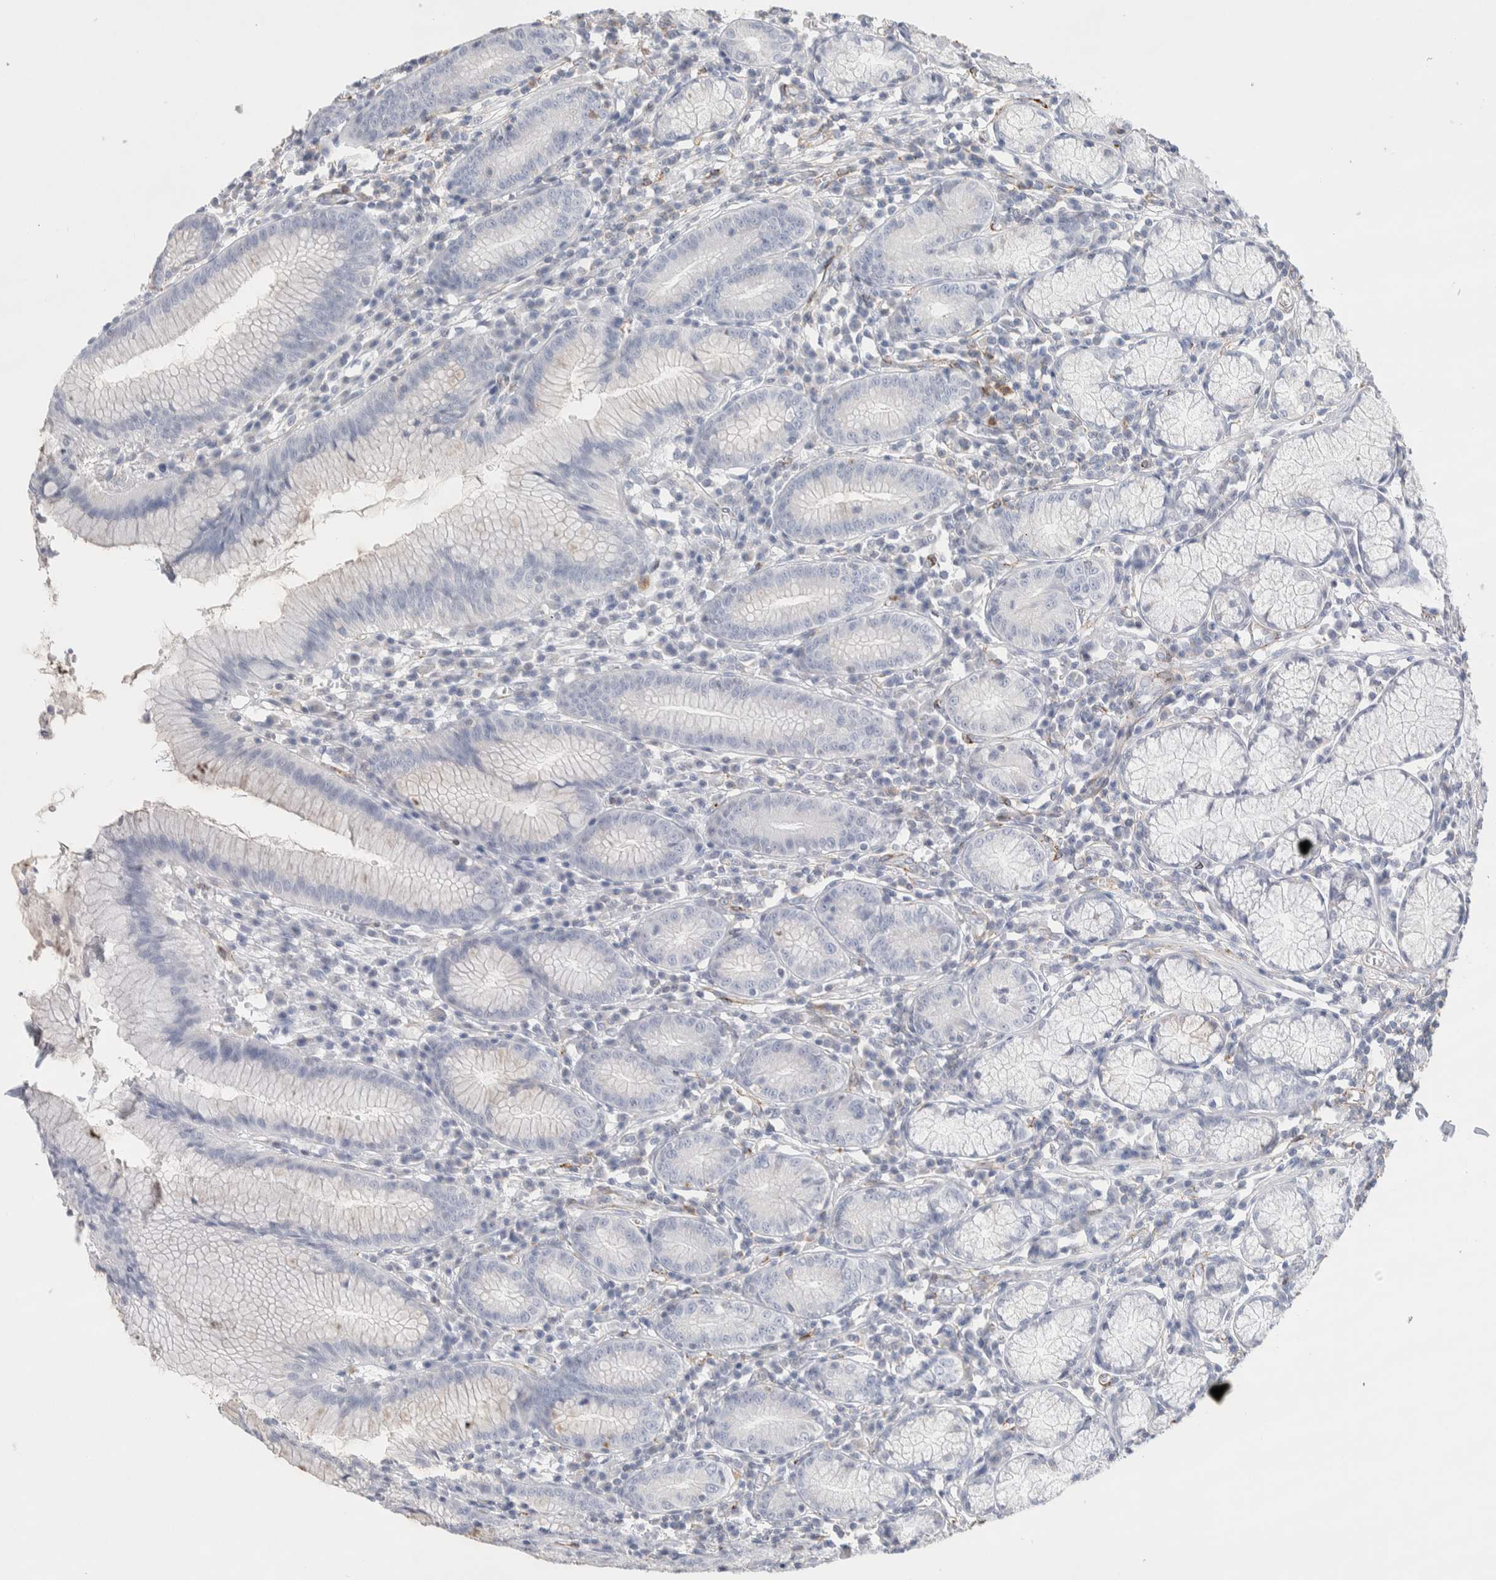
{"staining": {"intensity": "moderate", "quantity": "<25%", "location": "nuclear"}, "tissue": "stomach", "cell_type": "Glandular cells", "image_type": "normal", "snomed": [{"axis": "morphology", "description": "Normal tissue, NOS"}, {"axis": "topography", "description": "Stomach"}], "caption": "Brown immunohistochemical staining in unremarkable human stomach demonstrates moderate nuclear expression in about <25% of glandular cells.", "gene": "SEPTIN4", "patient": {"sex": "male", "age": 55}}